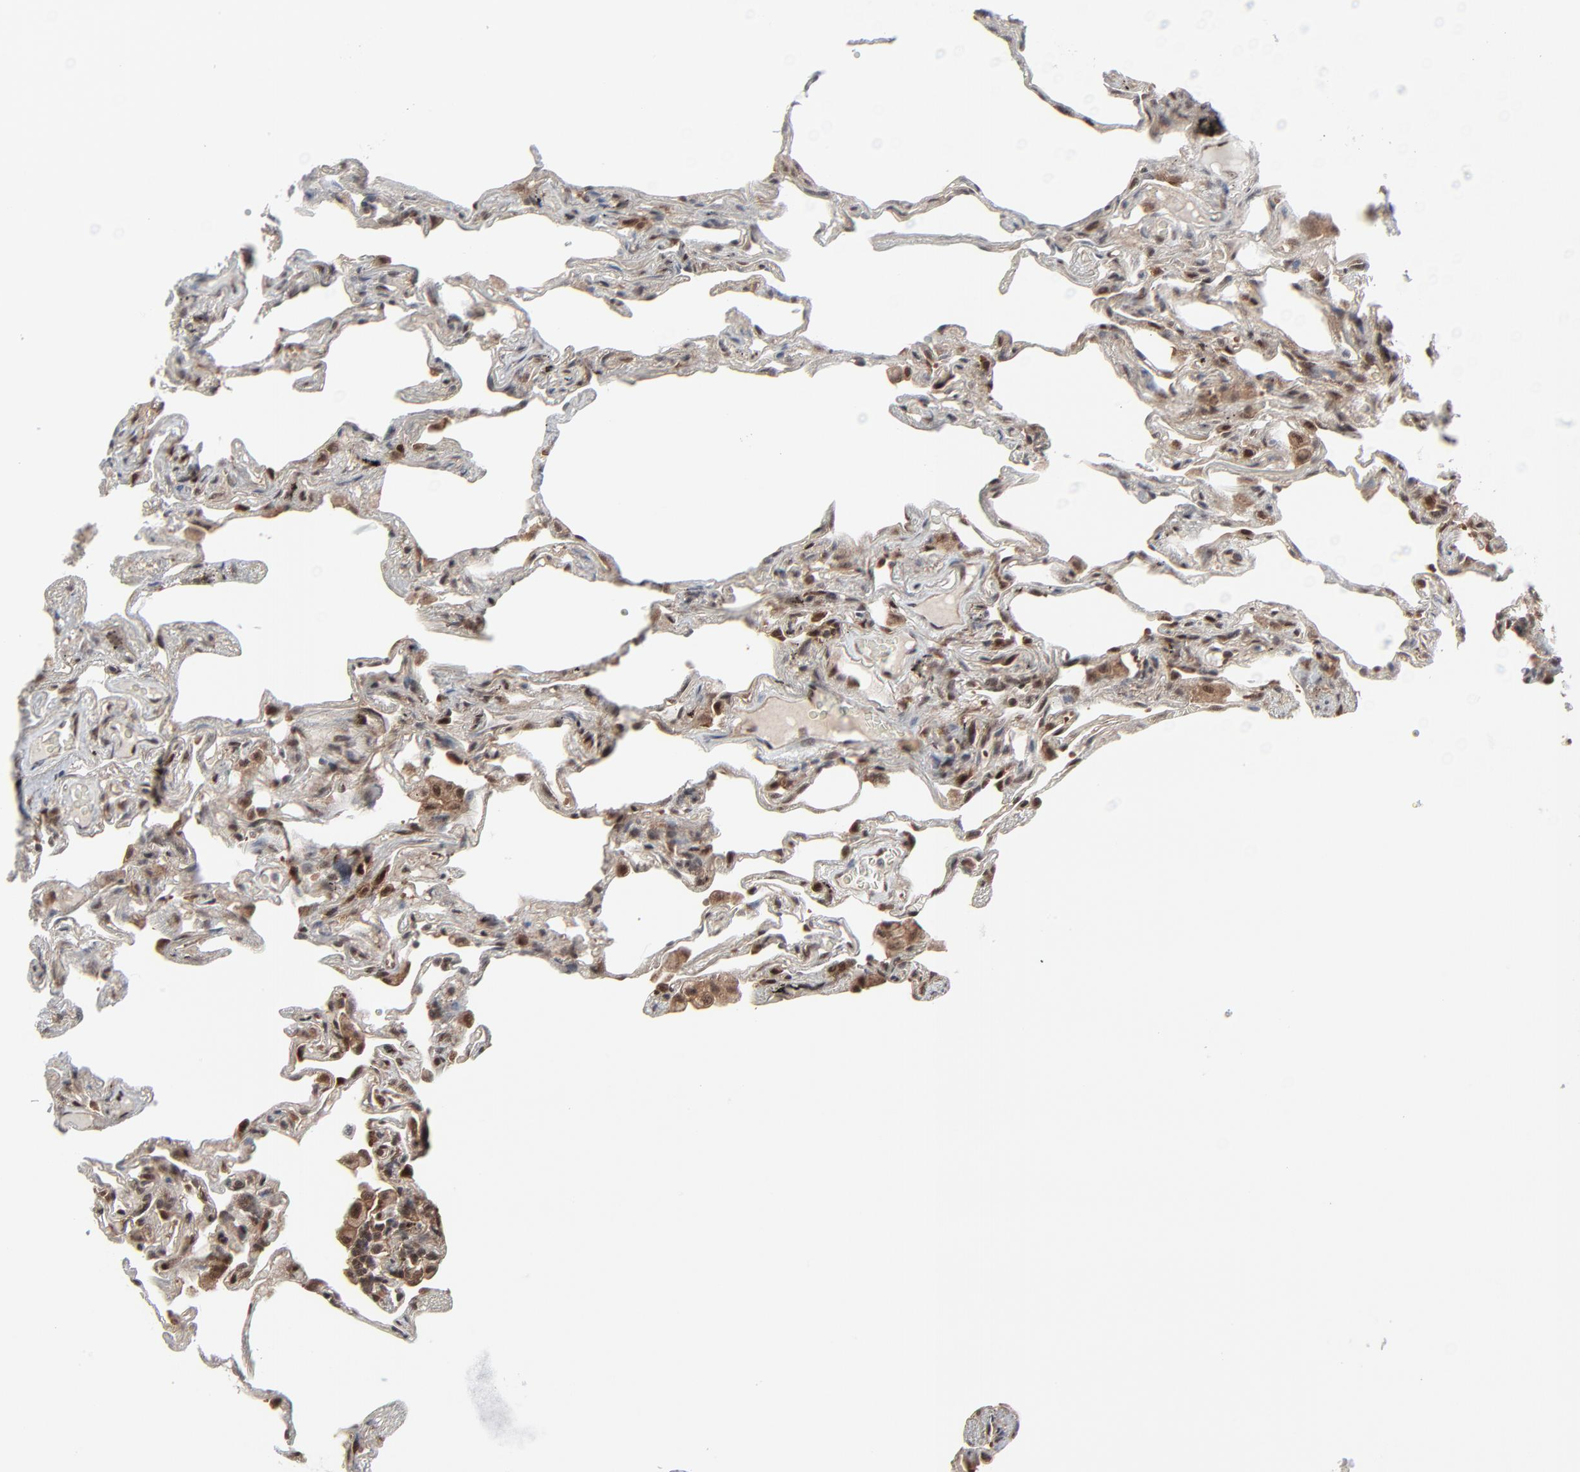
{"staining": {"intensity": "weak", "quantity": "25%-75%", "location": "cytoplasmic/membranous"}, "tissue": "lung", "cell_type": "Alveolar cells", "image_type": "normal", "snomed": [{"axis": "morphology", "description": "Normal tissue, NOS"}, {"axis": "morphology", "description": "Inflammation, NOS"}, {"axis": "topography", "description": "Lung"}], "caption": "Protein analysis of unremarkable lung reveals weak cytoplasmic/membranous expression in approximately 25%-75% of alveolar cells. (DAB (3,3'-diaminobenzidine) IHC, brown staining for protein, blue staining for nuclei).", "gene": "AKT1", "patient": {"sex": "male", "age": 69}}